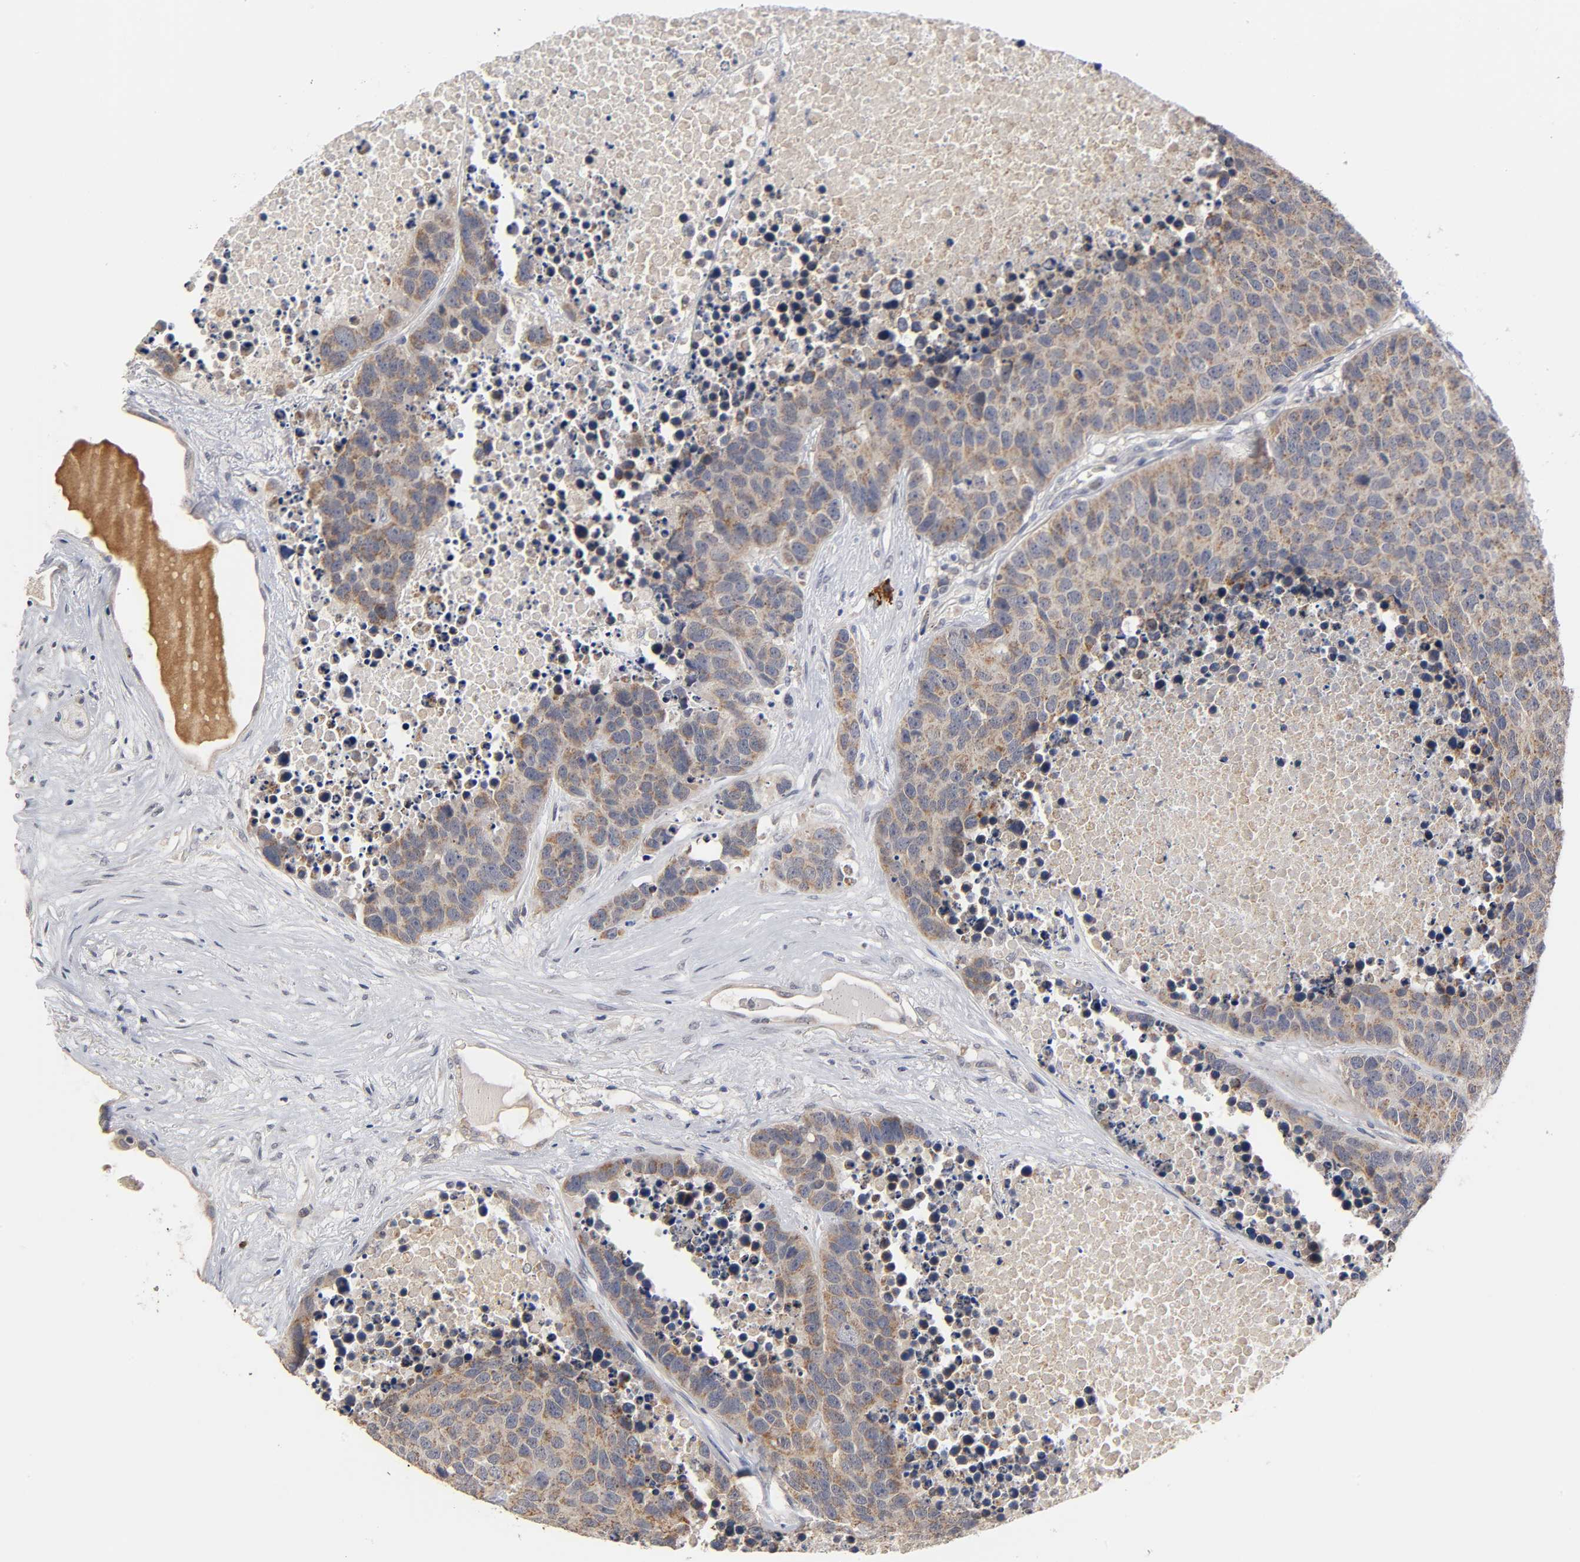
{"staining": {"intensity": "moderate", "quantity": ">75%", "location": "cytoplasmic/membranous"}, "tissue": "carcinoid", "cell_type": "Tumor cells", "image_type": "cancer", "snomed": [{"axis": "morphology", "description": "Carcinoid, malignant, NOS"}, {"axis": "topography", "description": "Lung"}], "caption": "Carcinoid stained with immunohistochemistry (IHC) reveals moderate cytoplasmic/membranous expression in about >75% of tumor cells.", "gene": "GSTZ1", "patient": {"sex": "male", "age": 60}}